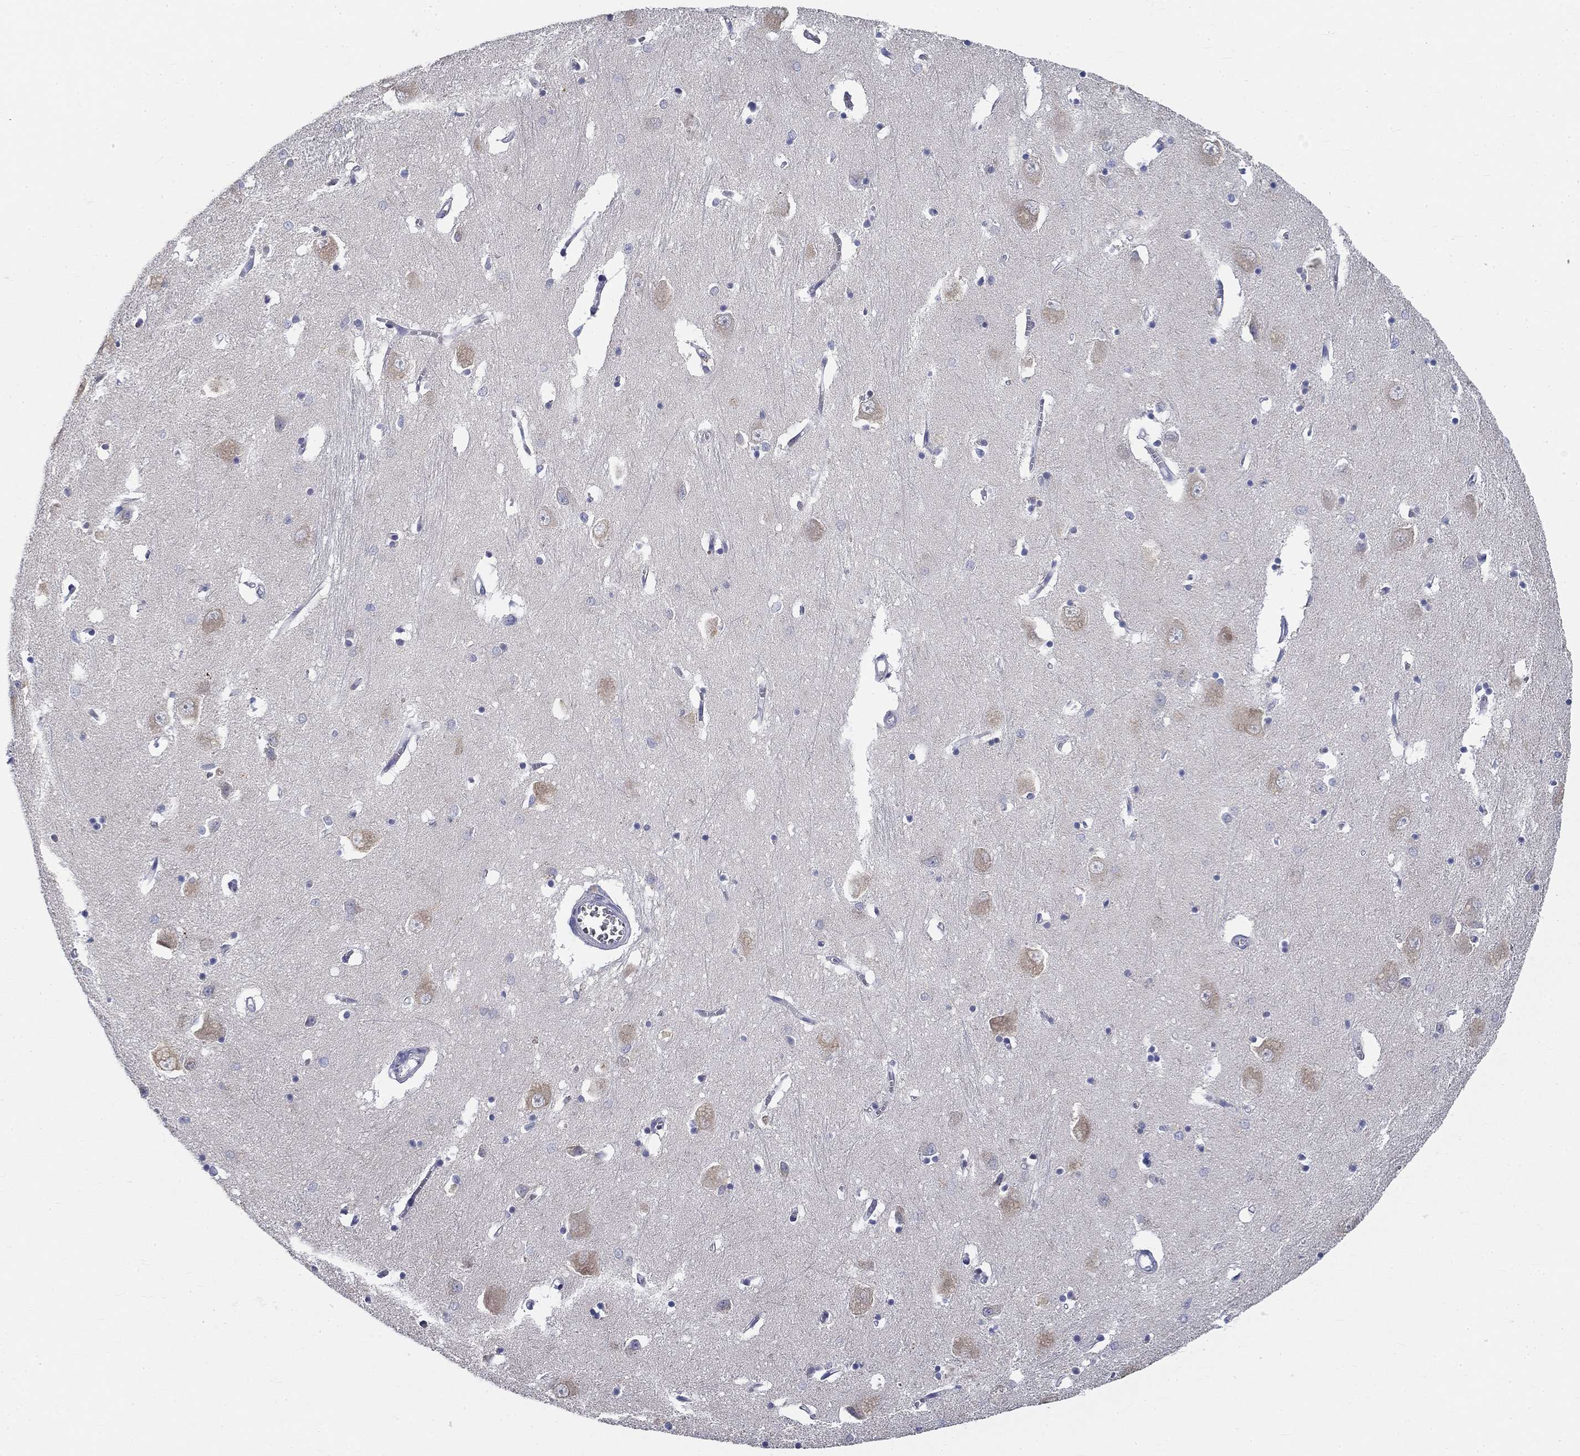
{"staining": {"intensity": "negative", "quantity": "none", "location": "none"}, "tissue": "caudate", "cell_type": "Glial cells", "image_type": "normal", "snomed": [{"axis": "morphology", "description": "Normal tissue, NOS"}, {"axis": "topography", "description": "Lateral ventricle wall"}], "caption": "This photomicrograph is of unremarkable caudate stained with immunohistochemistry to label a protein in brown with the nuclei are counter-stained blue. There is no staining in glial cells. (Brightfield microscopy of DAB IHC at high magnification).", "gene": "GALNTL5", "patient": {"sex": "male", "age": 54}}